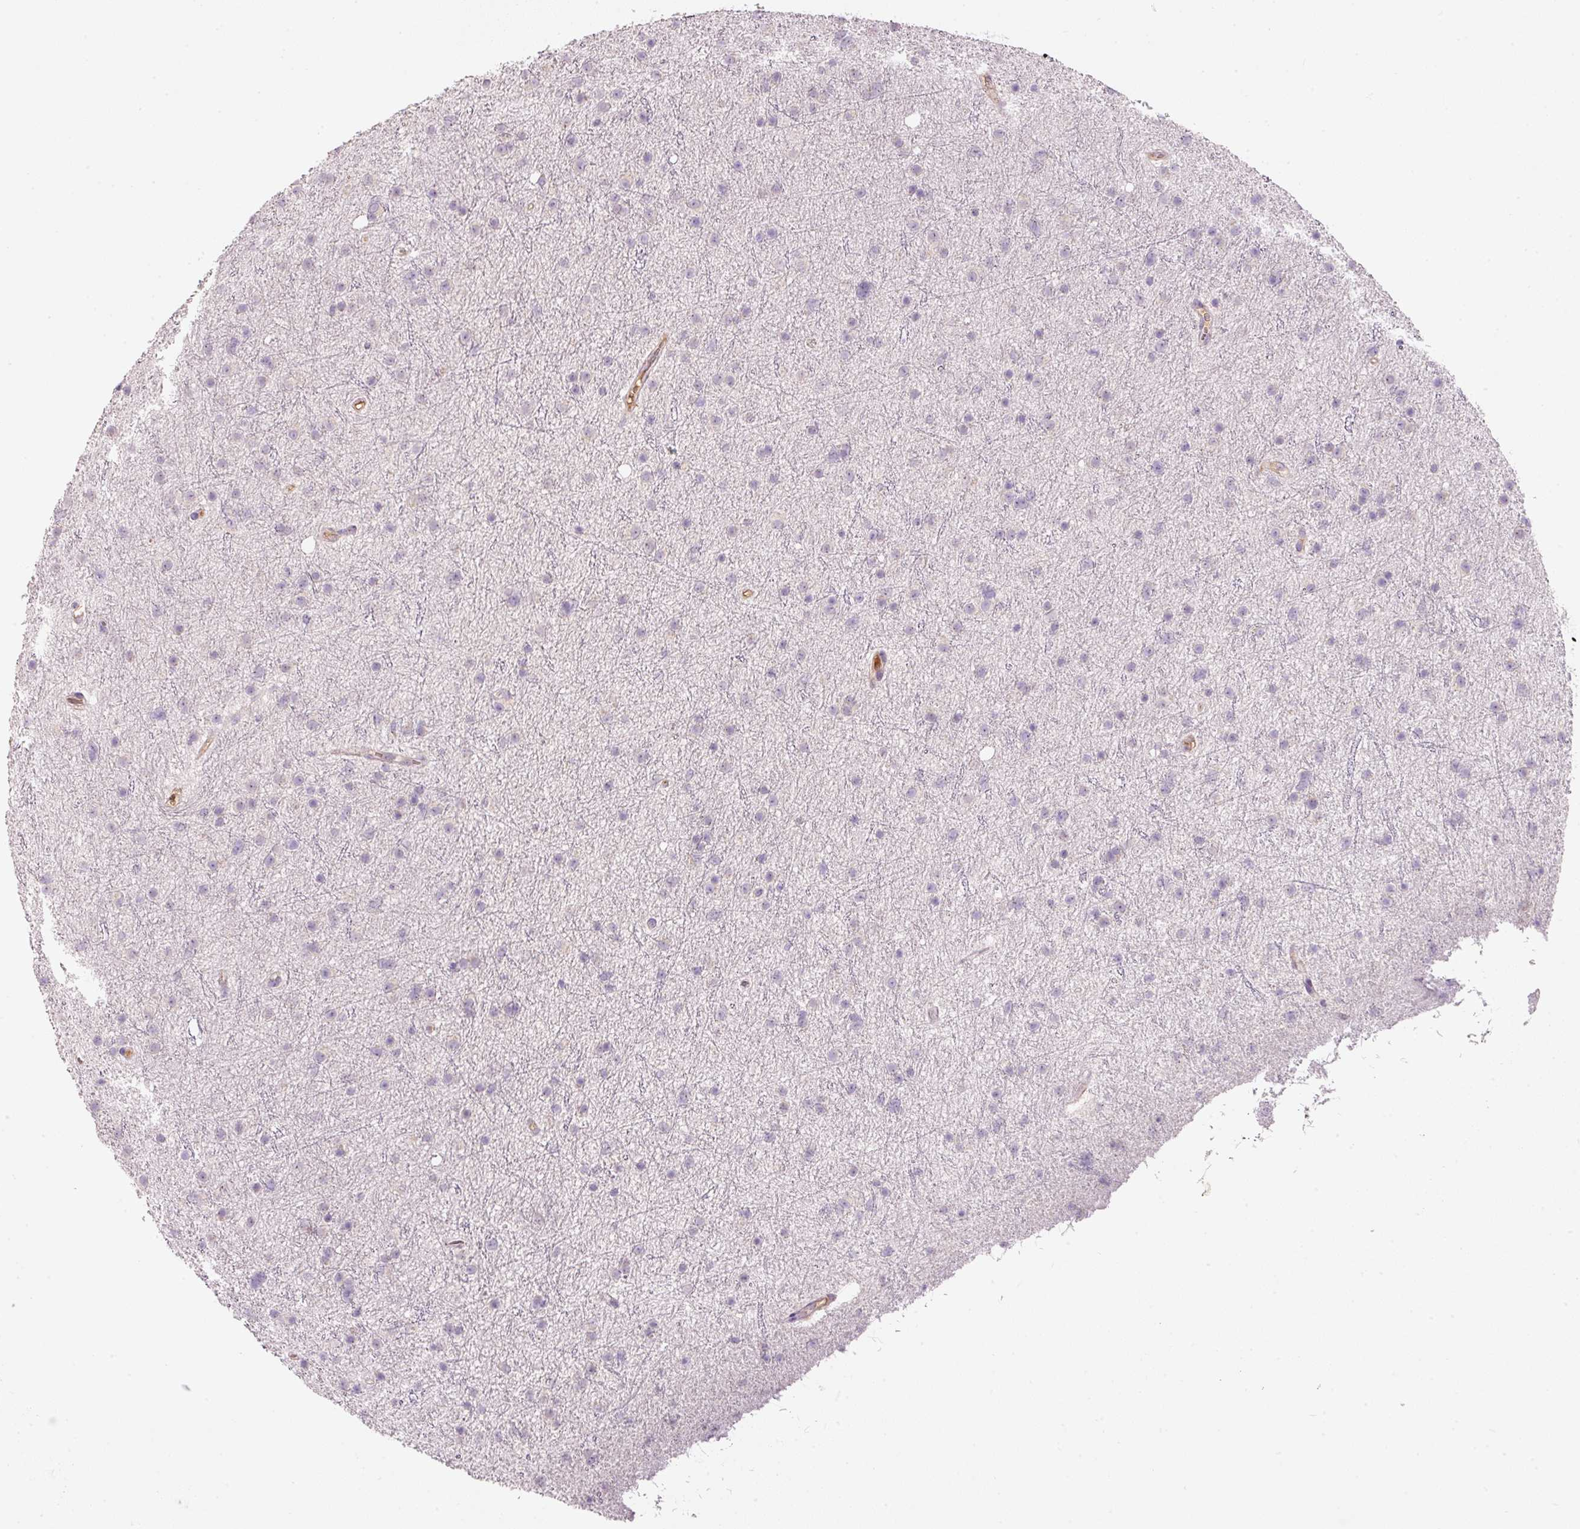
{"staining": {"intensity": "negative", "quantity": "none", "location": "none"}, "tissue": "glioma", "cell_type": "Tumor cells", "image_type": "cancer", "snomed": [{"axis": "morphology", "description": "Glioma, malignant, Low grade"}, {"axis": "topography", "description": "Cerebral cortex"}], "caption": "Micrograph shows no significant protein staining in tumor cells of glioma.", "gene": "TMEM37", "patient": {"sex": "female", "age": 39}}